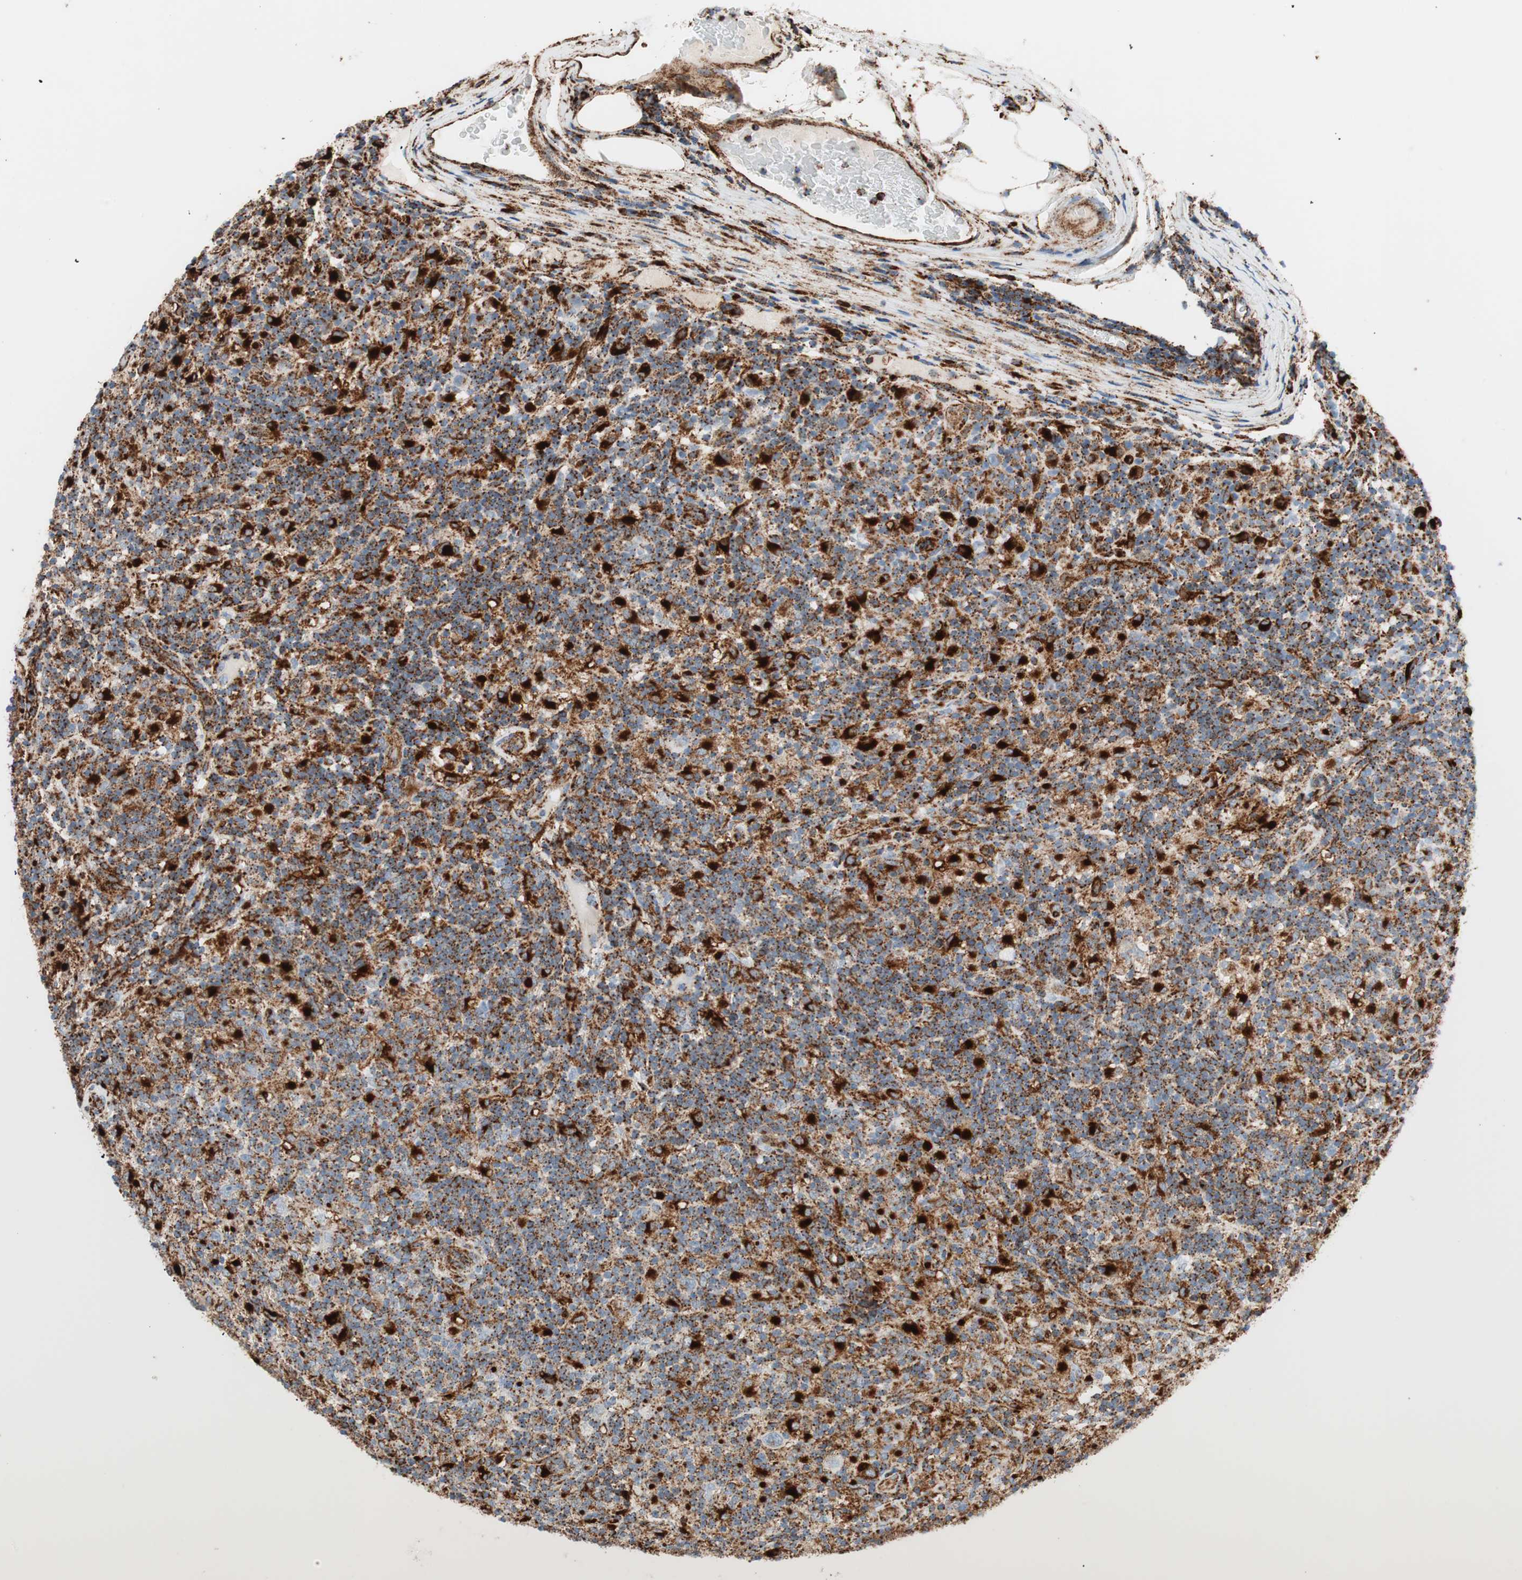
{"staining": {"intensity": "strong", "quantity": ">75%", "location": "cytoplasmic/membranous"}, "tissue": "lymphoma", "cell_type": "Tumor cells", "image_type": "cancer", "snomed": [{"axis": "morphology", "description": "Hodgkin's disease, NOS"}, {"axis": "topography", "description": "Lymph node"}], "caption": "Tumor cells reveal high levels of strong cytoplasmic/membranous positivity in about >75% of cells in Hodgkin's disease.", "gene": "LAMP1", "patient": {"sex": "male", "age": 70}}